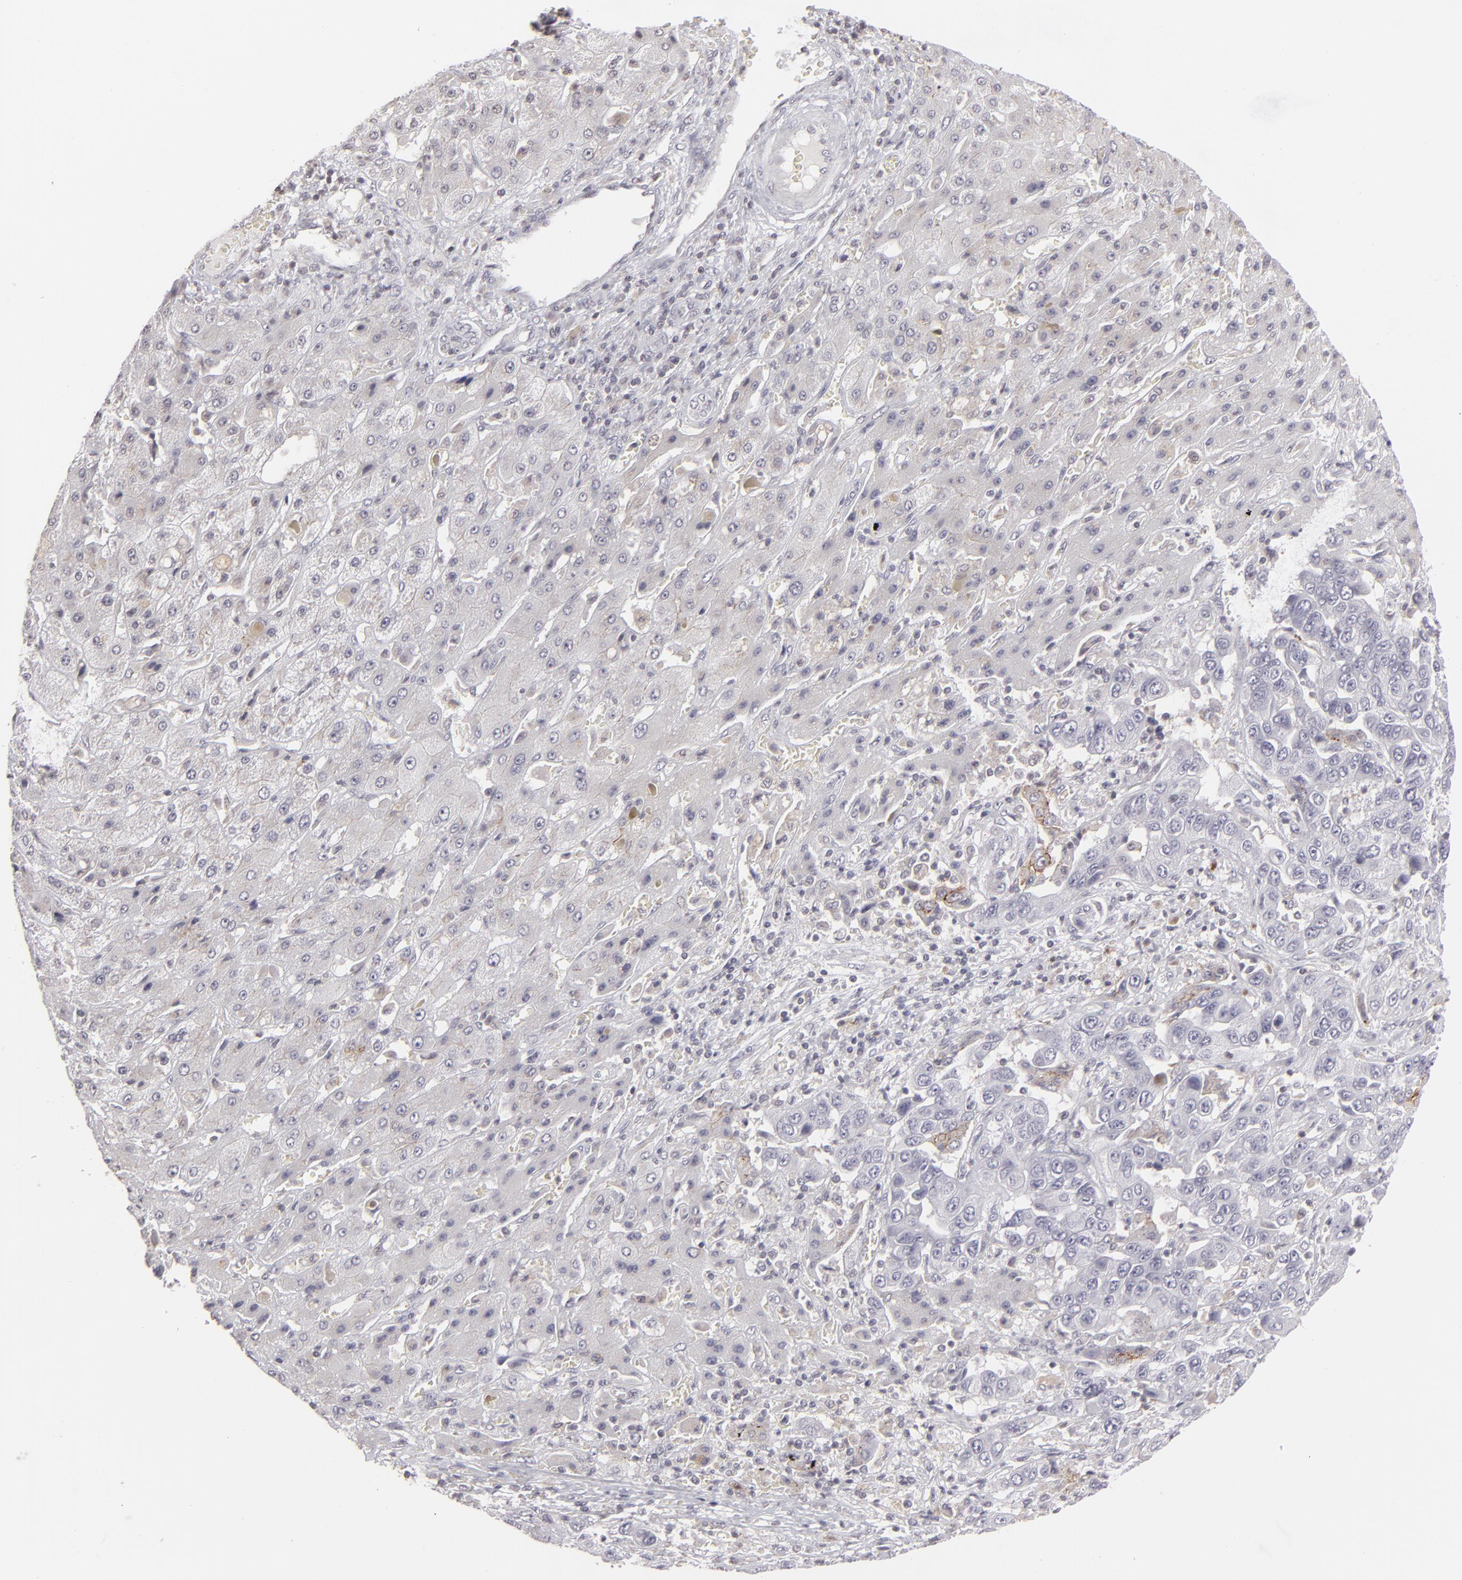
{"staining": {"intensity": "negative", "quantity": "none", "location": "none"}, "tissue": "liver cancer", "cell_type": "Tumor cells", "image_type": "cancer", "snomed": [{"axis": "morphology", "description": "Cholangiocarcinoma"}, {"axis": "topography", "description": "Liver"}], "caption": "DAB (3,3'-diaminobenzidine) immunohistochemical staining of cholangiocarcinoma (liver) demonstrates no significant staining in tumor cells. Nuclei are stained in blue.", "gene": "CLDN2", "patient": {"sex": "female", "age": 52}}